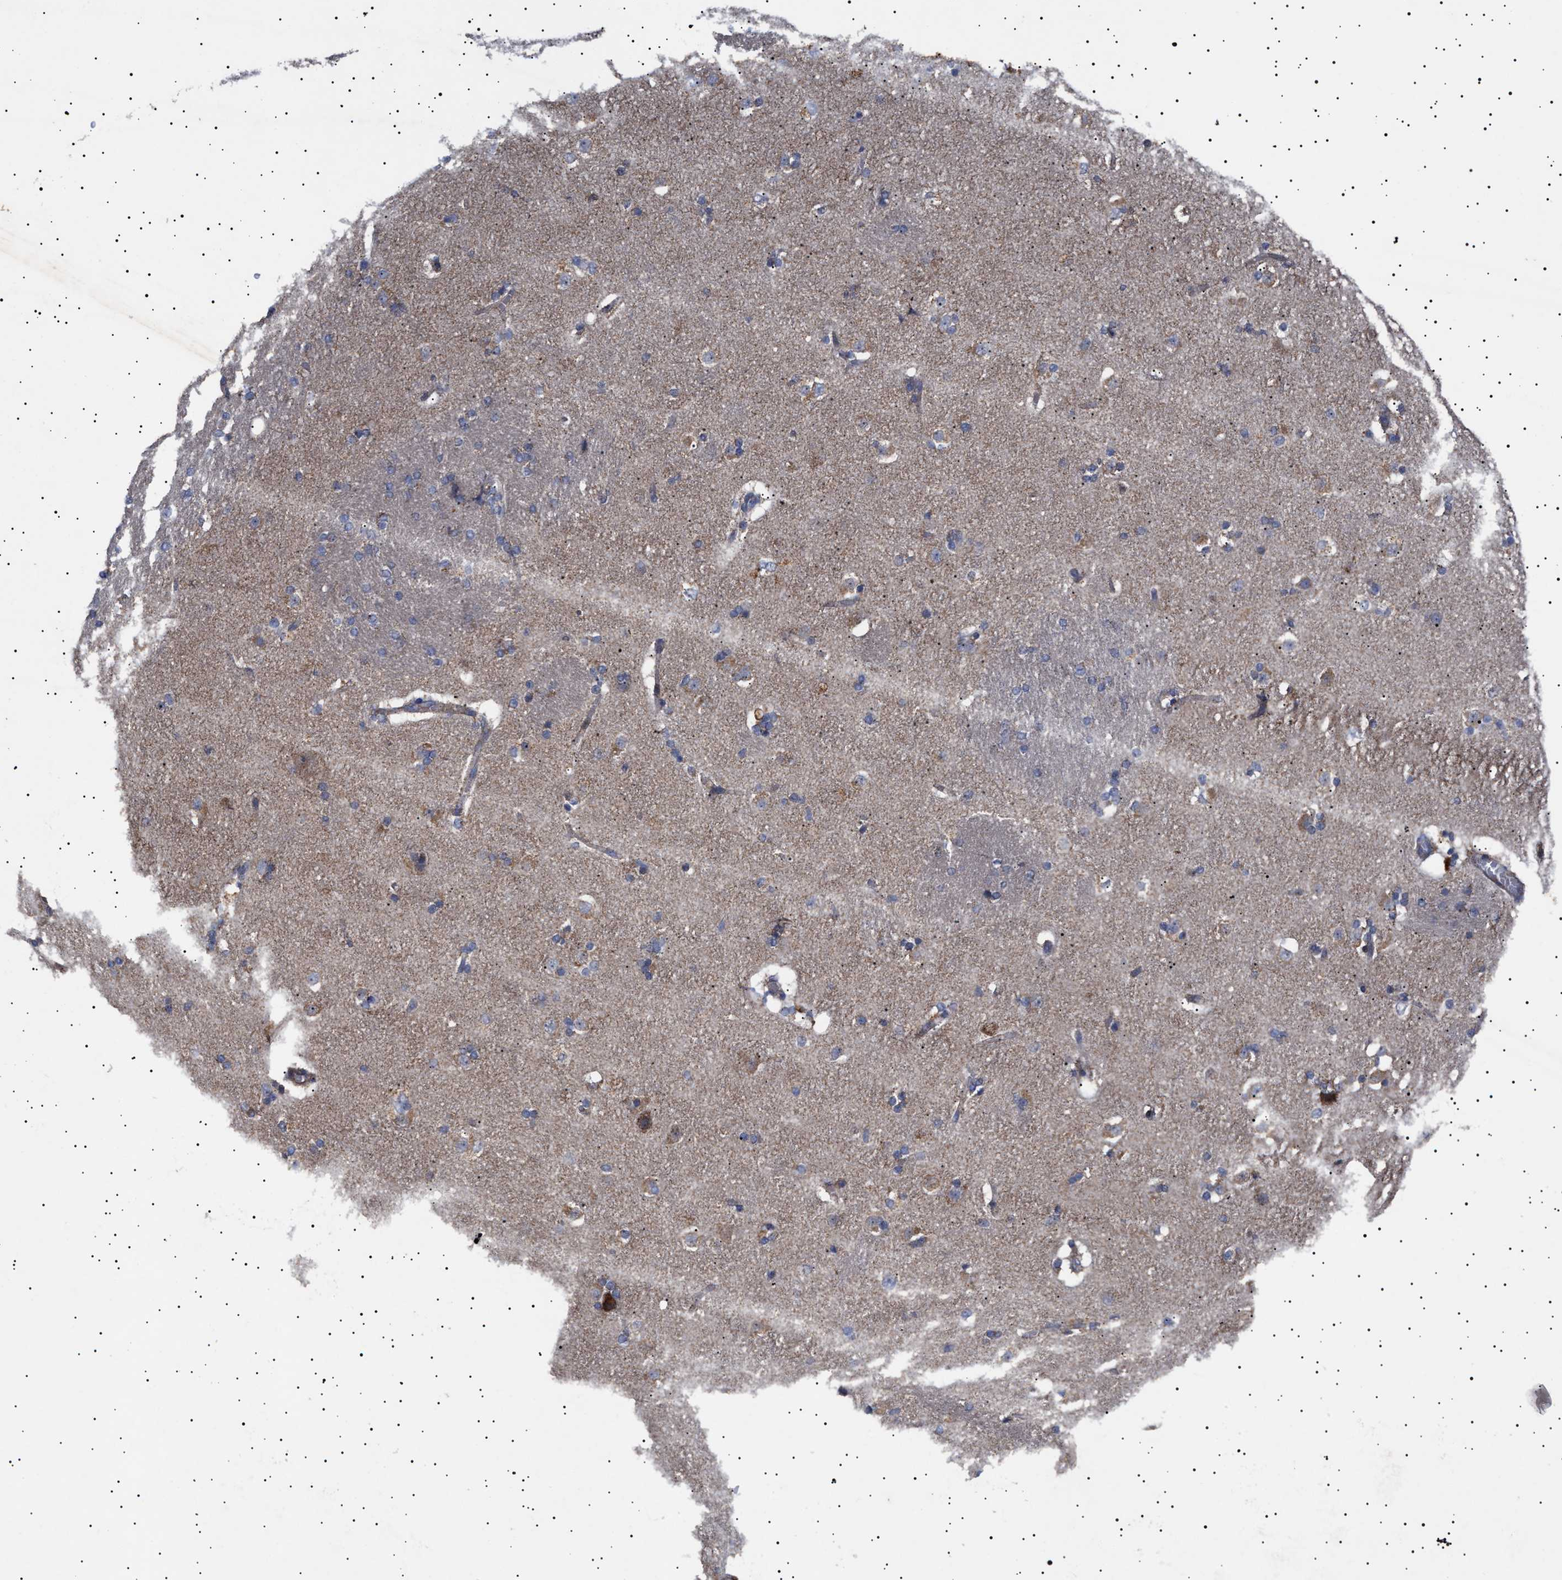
{"staining": {"intensity": "moderate", "quantity": "25%-75%", "location": "cytoplasmic/membranous"}, "tissue": "caudate", "cell_type": "Glial cells", "image_type": "normal", "snomed": [{"axis": "morphology", "description": "Normal tissue, NOS"}, {"axis": "topography", "description": "Lateral ventricle wall"}], "caption": "Immunohistochemistry histopathology image of unremarkable caudate: caudate stained using immunohistochemistry shows medium levels of moderate protein expression localized specifically in the cytoplasmic/membranous of glial cells, appearing as a cytoplasmic/membranous brown color.", "gene": "MRPL10", "patient": {"sex": "female", "age": 19}}